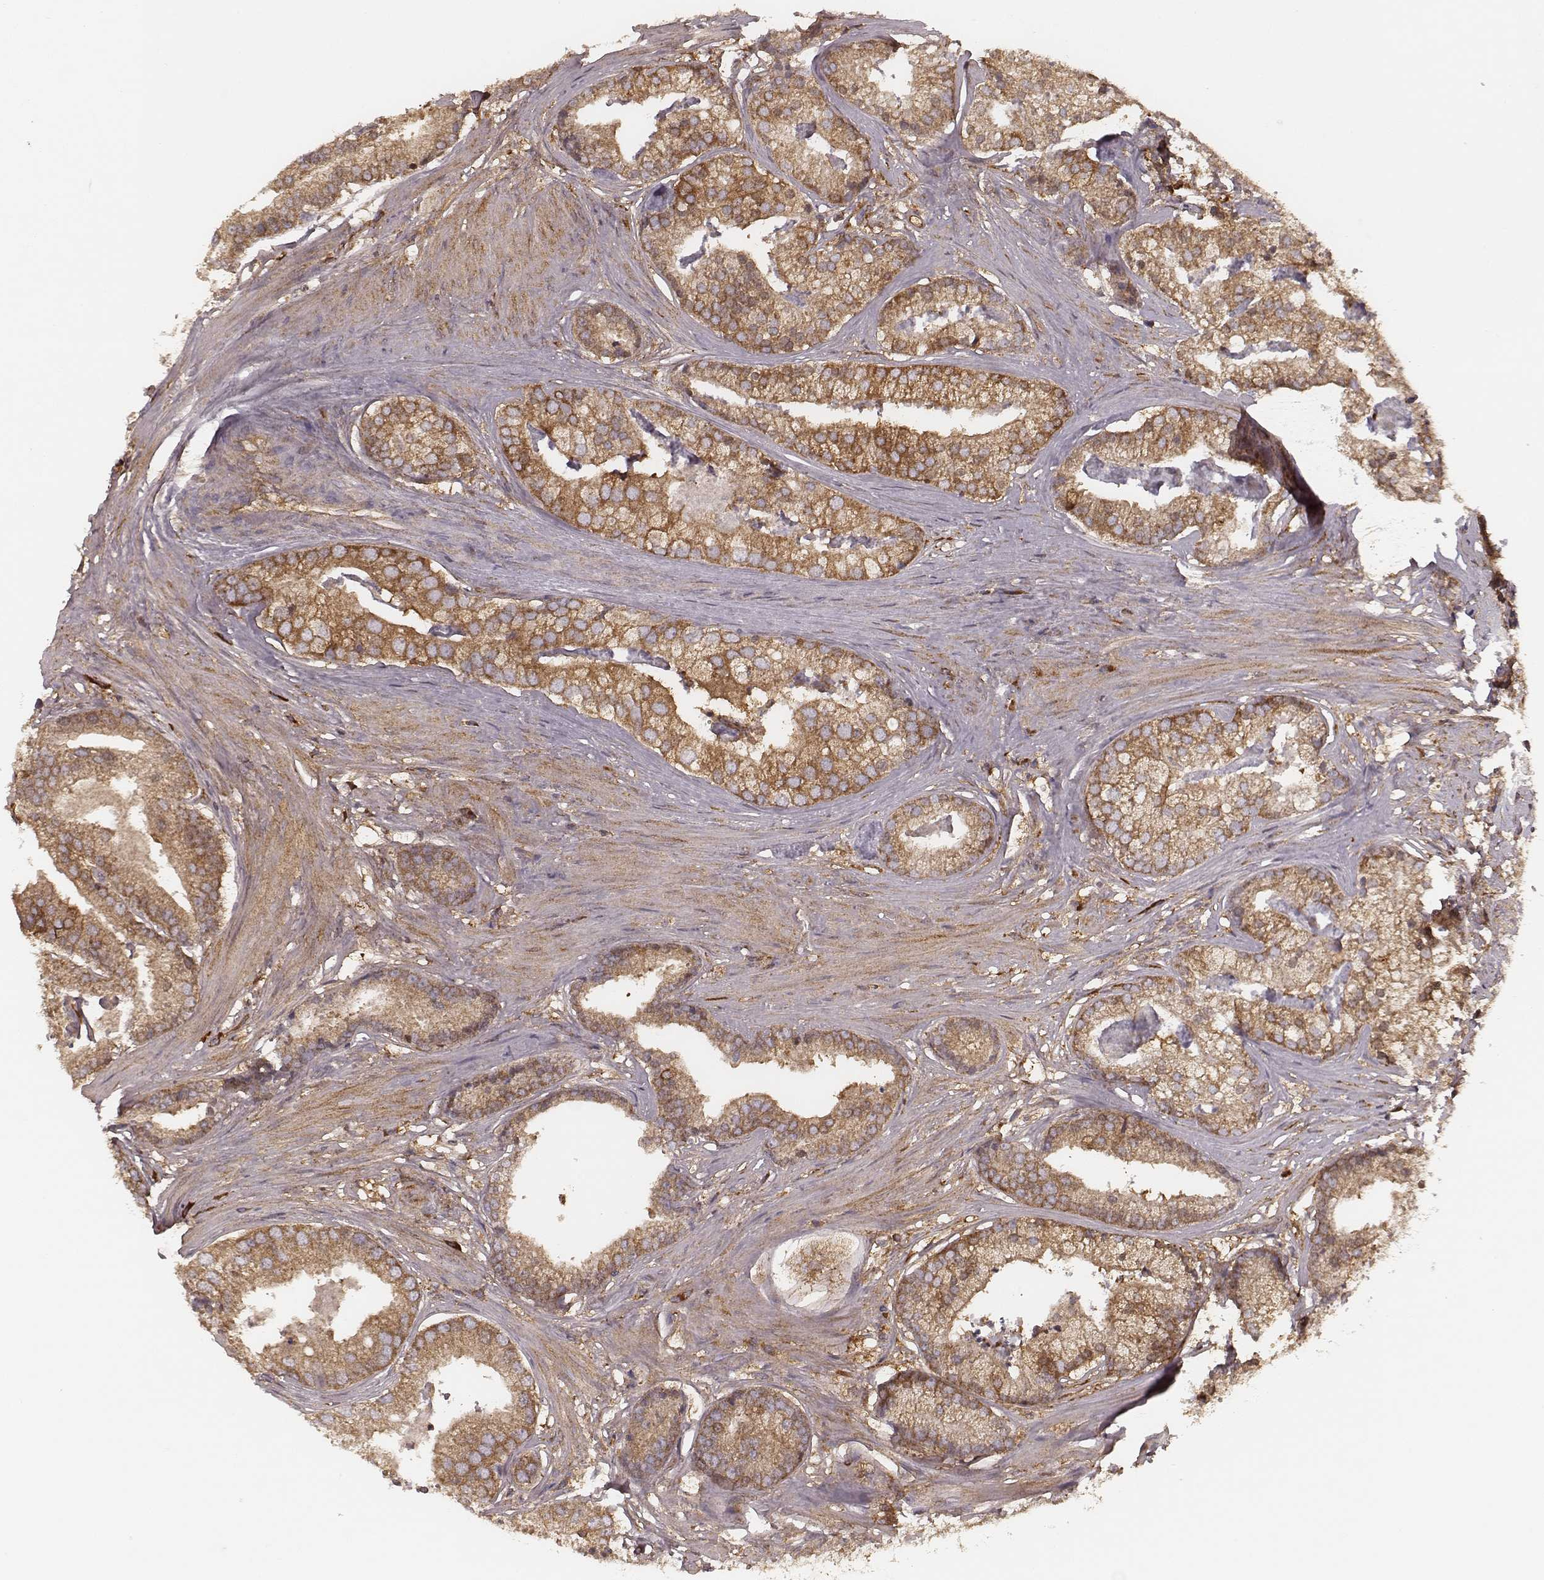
{"staining": {"intensity": "moderate", "quantity": ">75%", "location": "cytoplasmic/membranous"}, "tissue": "prostate cancer", "cell_type": "Tumor cells", "image_type": "cancer", "snomed": [{"axis": "morphology", "description": "Adenocarcinoma, NOS"}, {"axis": "topography", "description": "Prostate and seminal vesicle, NOS"}, {"axis": "topography", "description": "Prostate"}], "caption": "High-power microscopy captured an immunohistochemistry image of prostate adenocarcinoma, revealing moderate cytoplasmic/membranous positivity in approximately >75% of tumor cells.", "gene": "CARS1", "patient": {"sex": "male", "age": 44}}